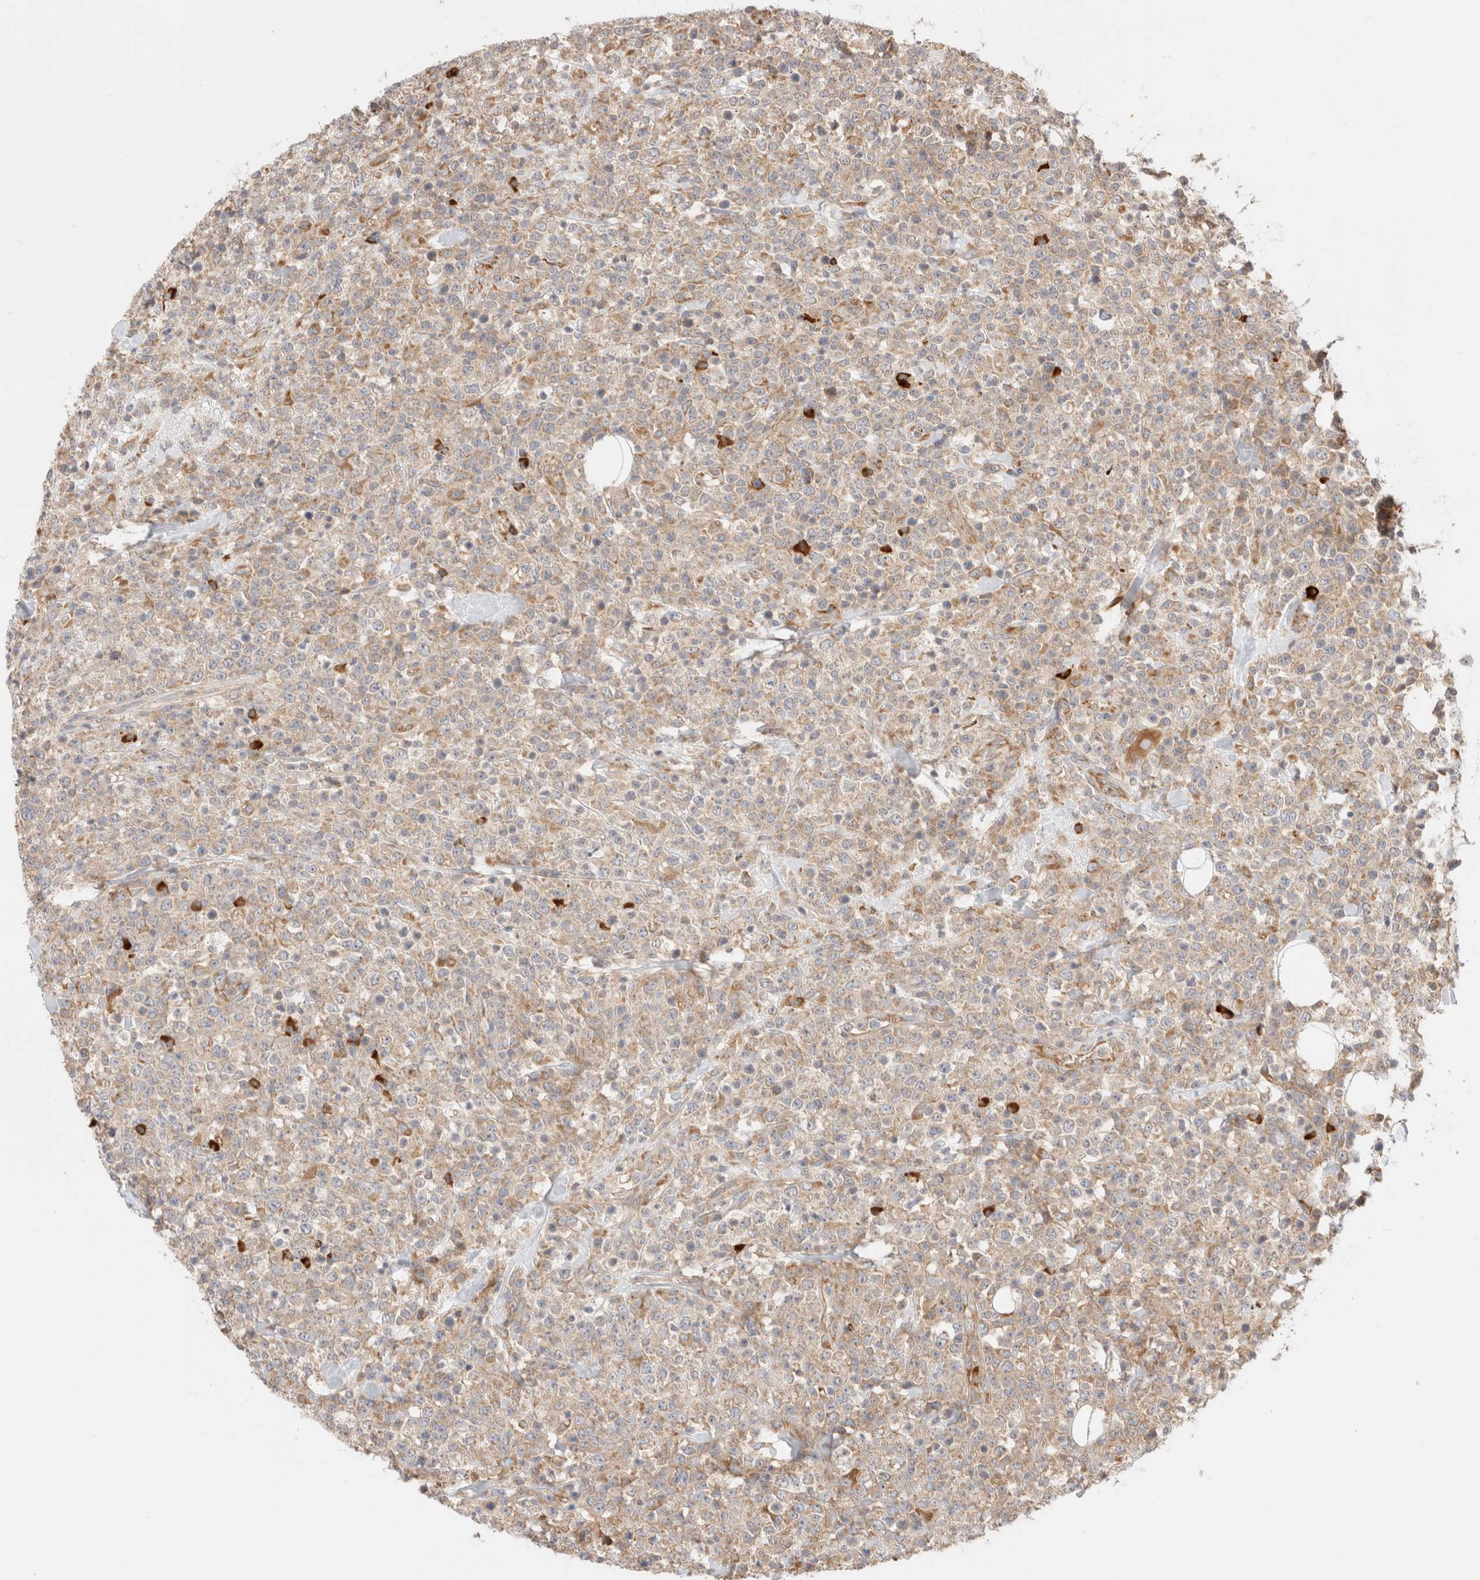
{"staining": {"intensity": "weak", "quantity": ">75%", "location": "cytoplasmic/membranous"}, "tissue": "lymphoma", "cell_type": "Tumor cells", "image_type": "cancer", "snomed": [{"axis": "morphology", "description": "Malignant lymphoma, non-Hodgkin's type, High grade"}, {"axis": "topography", "description": "Colon"}], "caption": "The histopathology image shows a brown stain indicating the presence of a protein in the cytoplasmic/membranous of tumor cells in malignant lymphoma, non-Hodgkin's type (high-grade).", "gene": "UTS2B", "patient": {"sex": "female", "age": 53}}